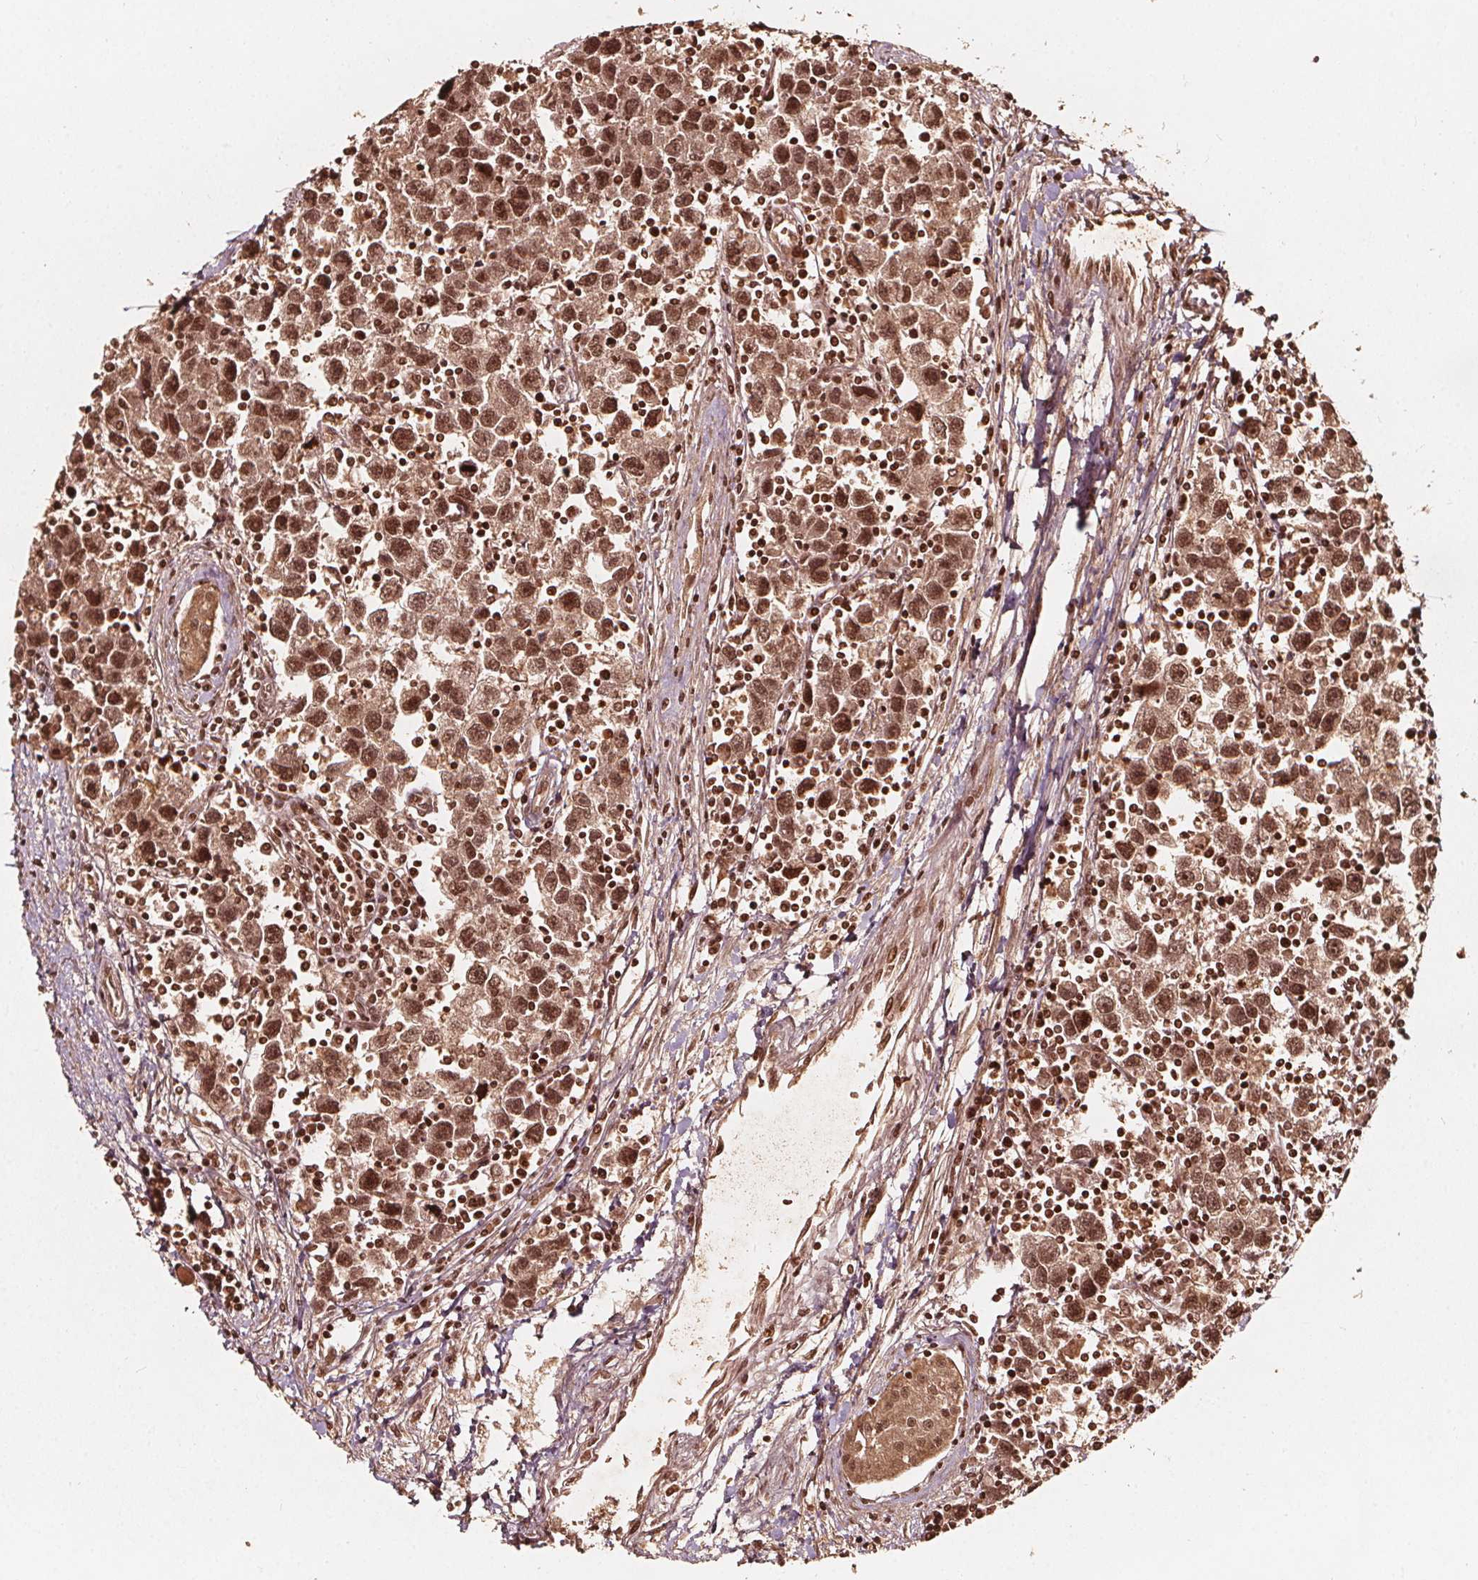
{"staining": {"intensity": "moderate", "quantity": ">75%", "location": "nuclear"}, "tissue": "testis cancer", "cell_type": "Tumor cells", "image_type": "cancer", "snomed": [{"axis": "morphology", "description": "Seminoma, NOS"}, {"axis": "topography", "description": "Testis"}], "caption": "A micrograph showing moderate nuclear expression in approximately >75% of tumor cells in testis cancer (seminoma), as visualized by brown immunohistochemical staining.", "gene": "H3C14", "patient": {"sex": "male", "age": 30}}